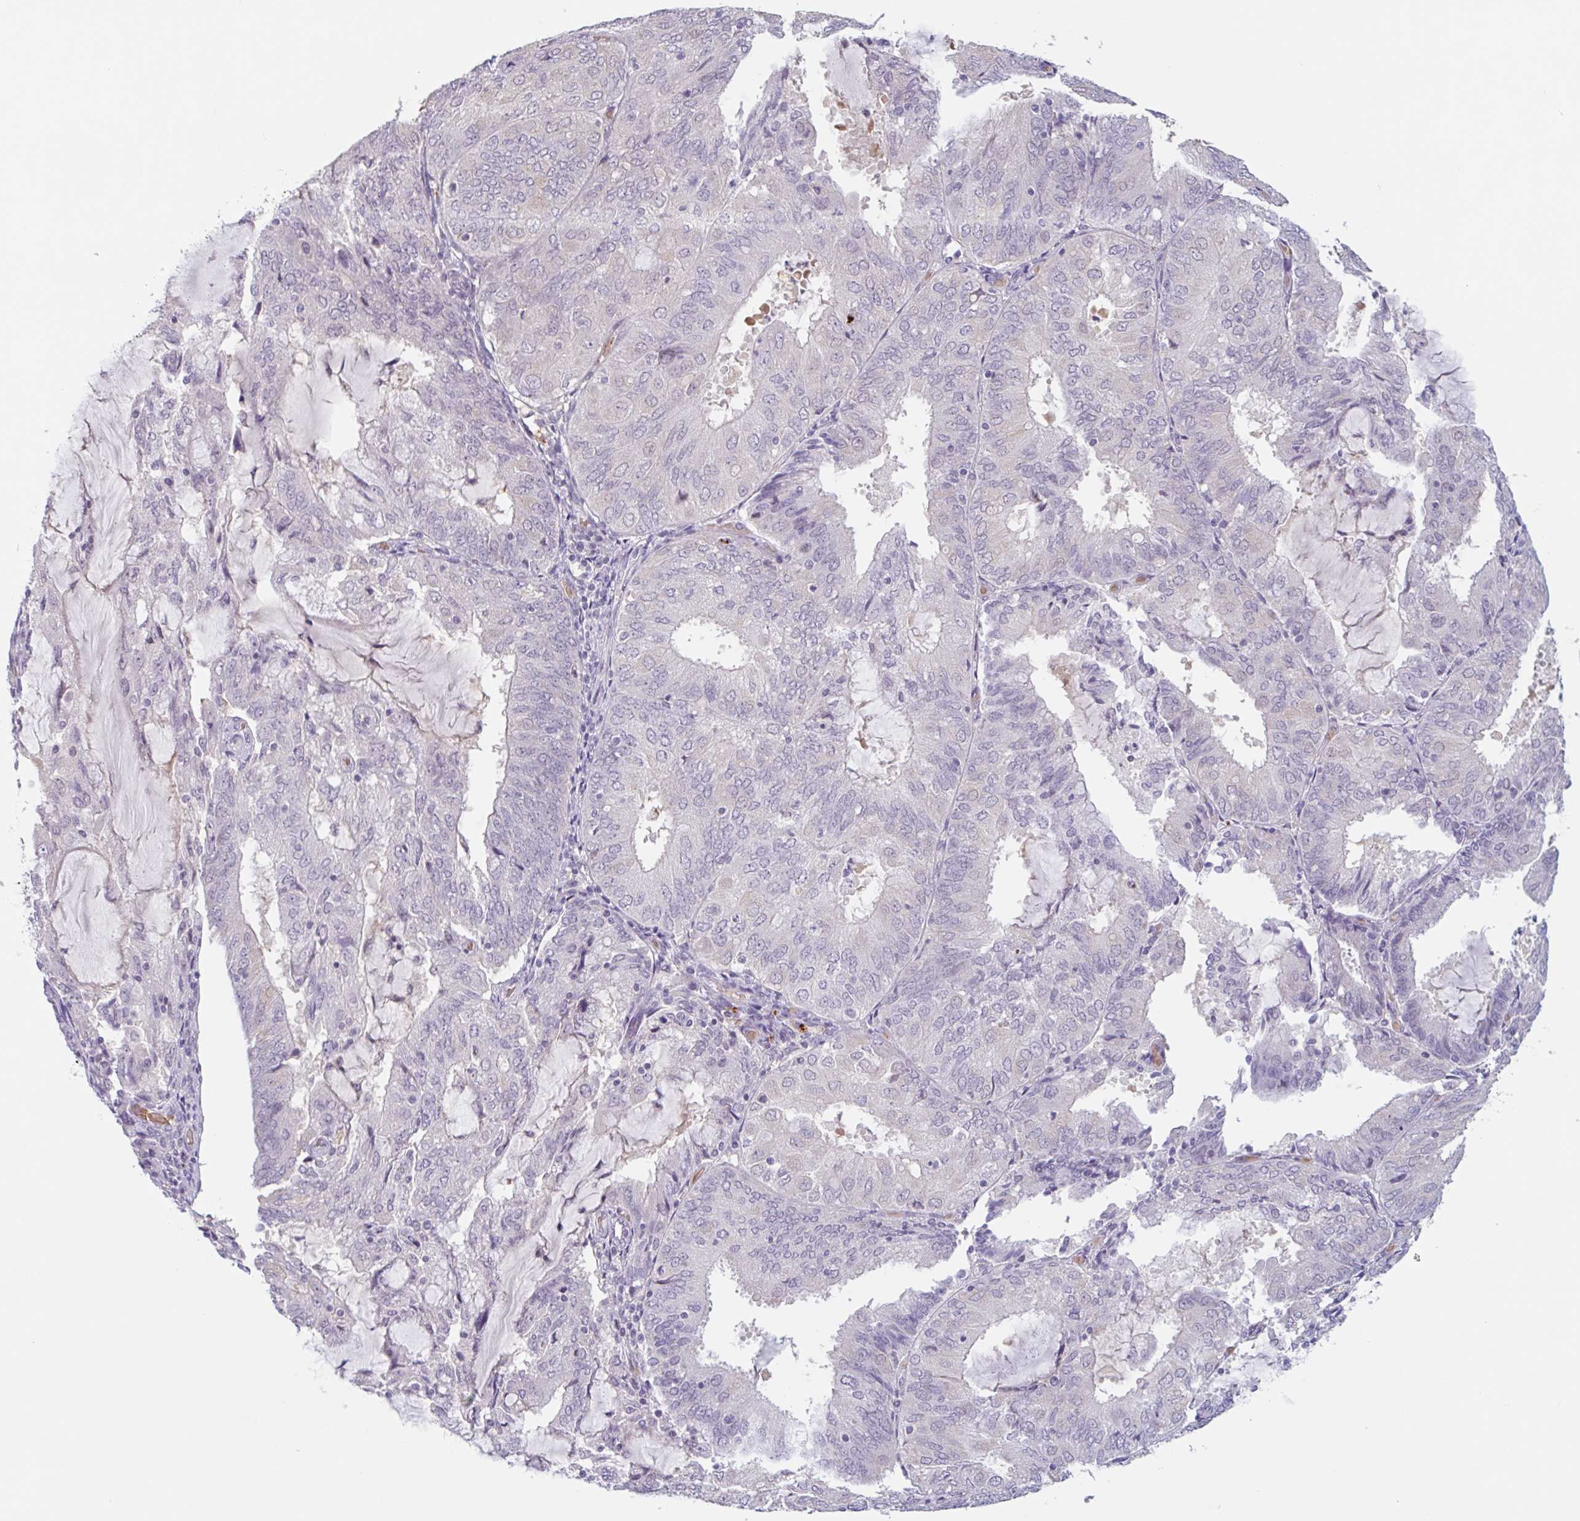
{"staining": {"intensity": "negative", "quantity": "none", "location": "none"}, "tissue": "endometrial cancer", "cell_type": "Tumor cells", "image_type": "cancer", "snomed": [{"axis": "morphology", "description": "Adenocarcinoma, NOS"}, {"axis": "topography", "description": "Endometrium"}], "caption": "Immunohistochemical staining of endometrial adenocarcinoma displays no significant expression in tumor cells.", "gene": "RHAG", "patient": {"sex": "female", "age": 81}}